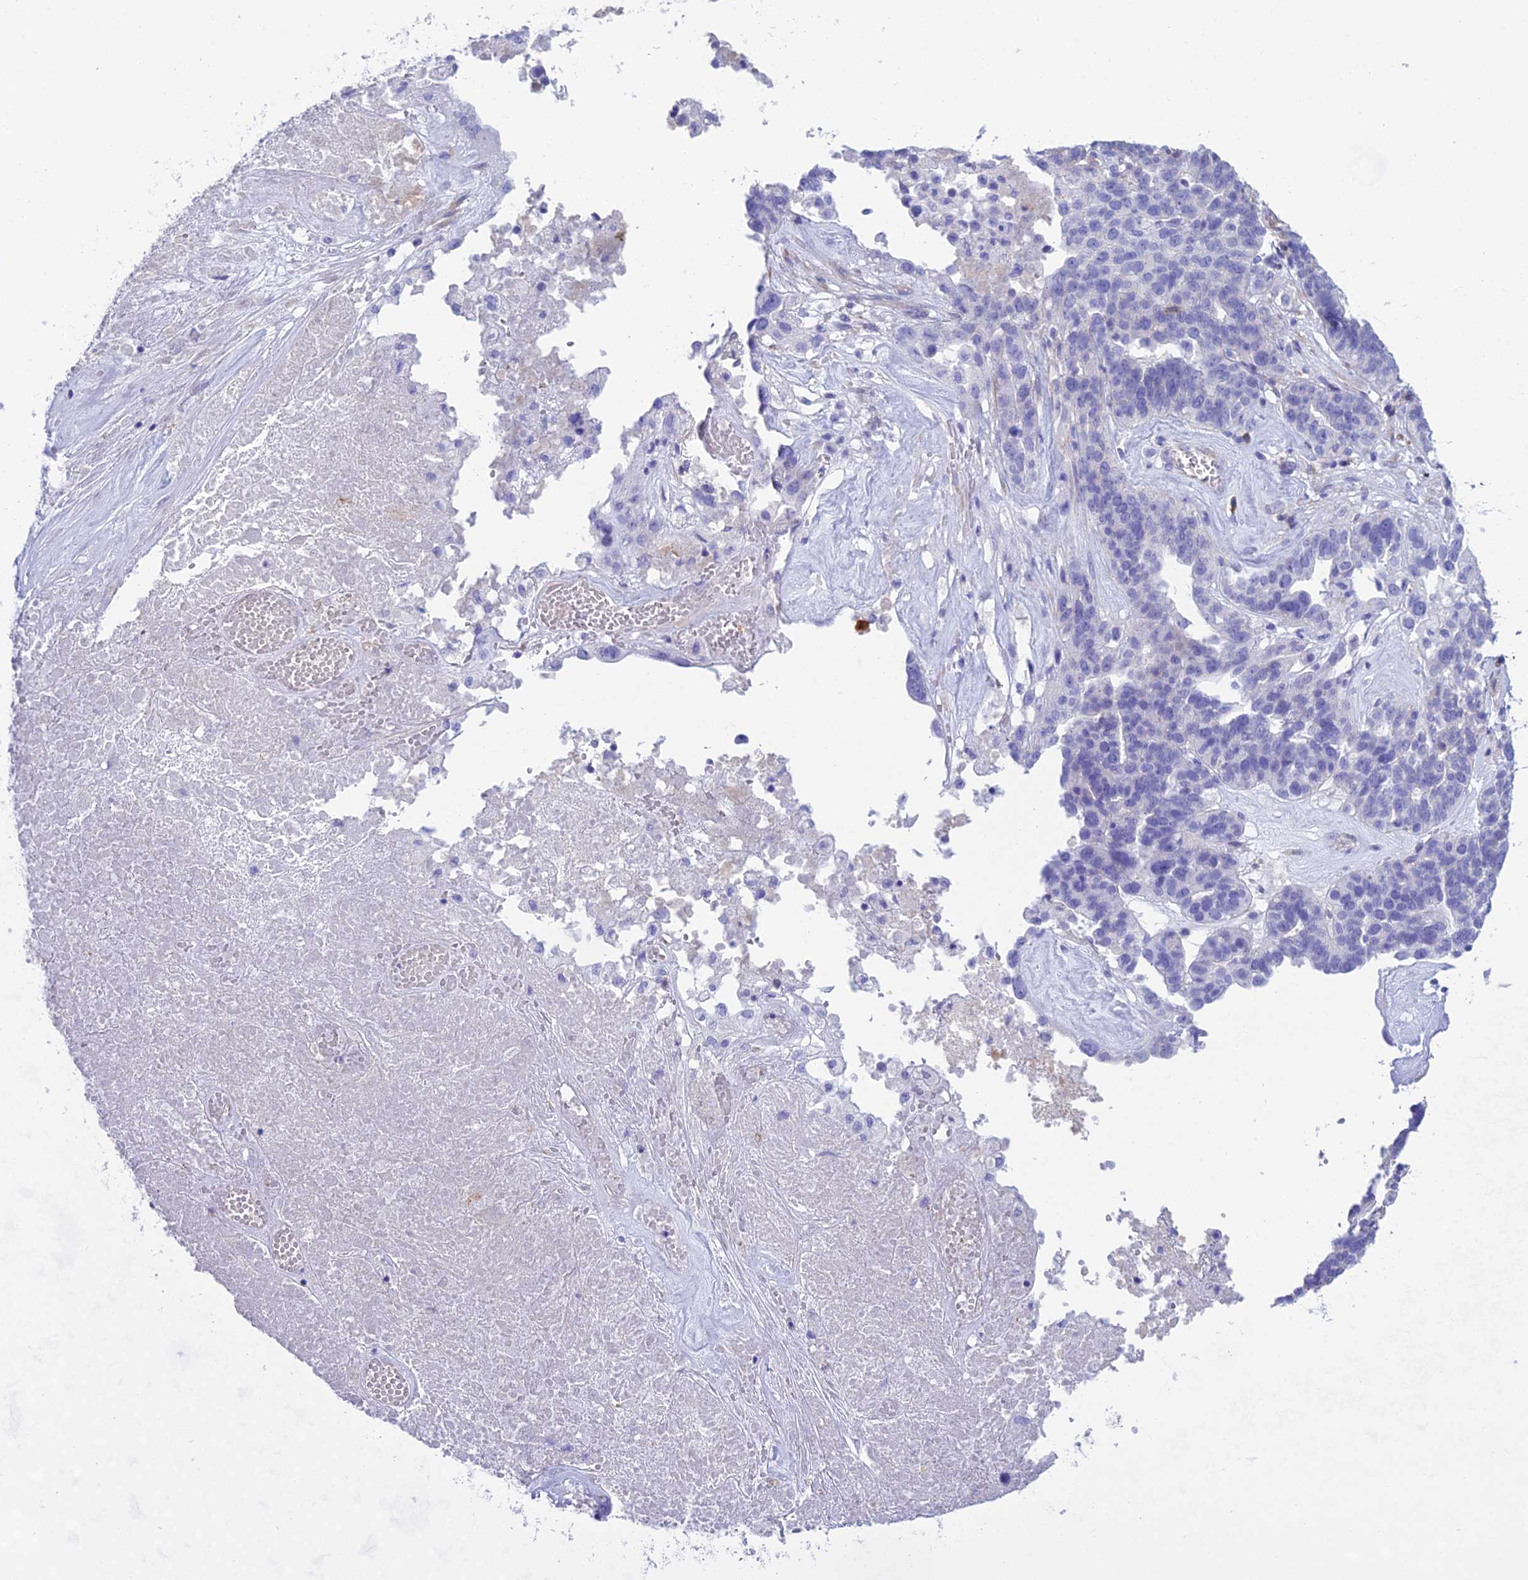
{"staining": {"intensity": "negative", "quantity": "none", "location": "none"}, "tissue": "ovarian cancer", "cell_type": "Tumor cells", "image_type": "cancer", "snomed": [{"axis": "morphology", "description": "Cystadenocarcinoma, serous, NOS"}, {"axis": "topography", "description": "Ovary"}], "caption": "Immunohistochemistry (IHC) micrograph of neoplastic tissue: human ovarian cancer (serous cystadenocarcinoma) stained with DAB (3,3'-diaminobenzidine) exhibits no significant protein expression in tumor cells. (Brightfield microscopy of DAB IHC at high magnification).", "gene": "OR1Q1", "patient": {"sex": "female", "age": 59}}